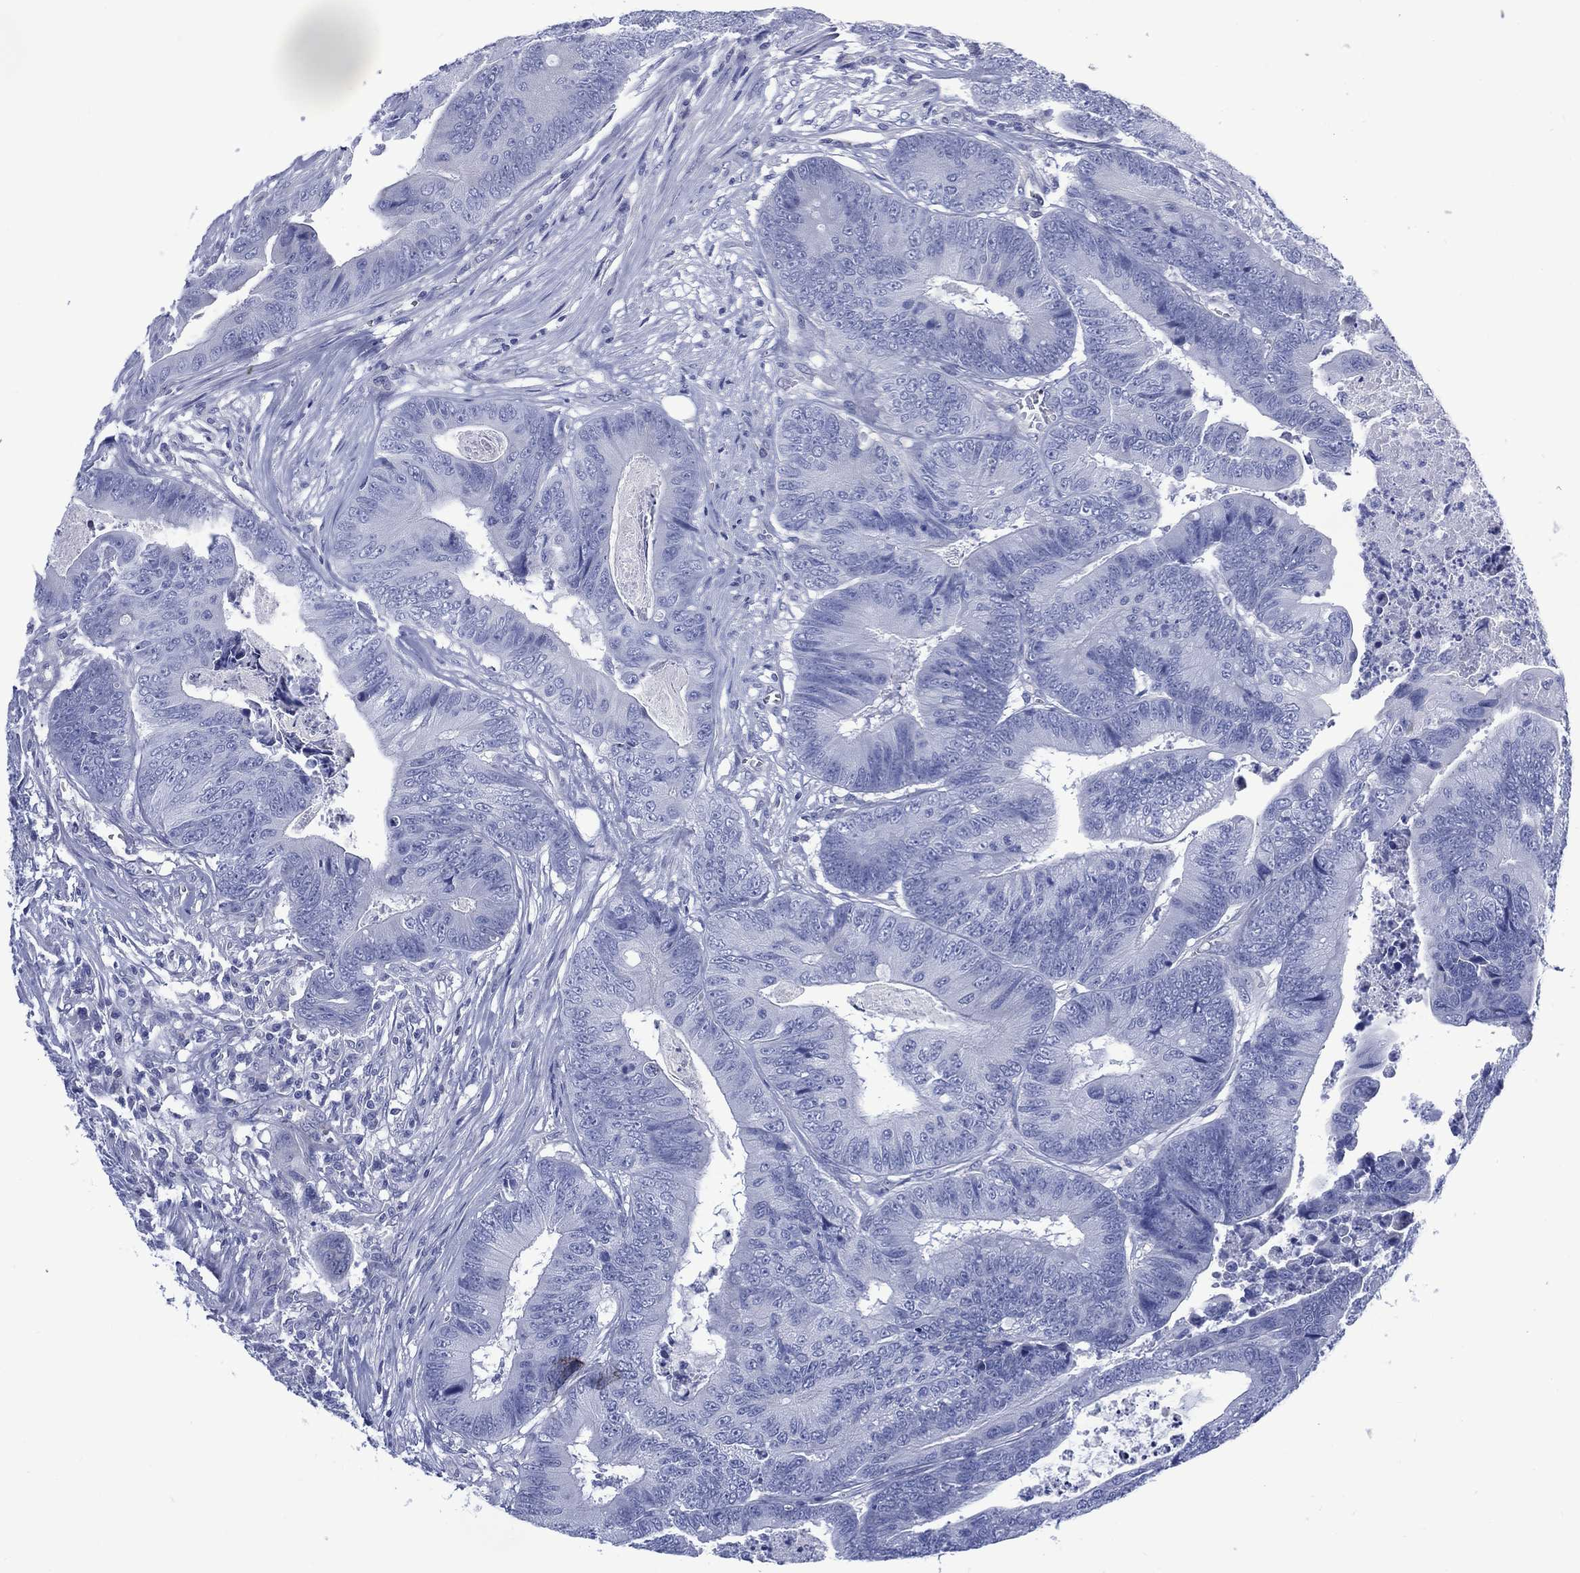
{"staining": {"intensity": "negative", "quantity": "none", "location": "none"}, "tissue": "colorectal cancer", "cell_type": "Tumor cells", "image_type": "cancer", "snomed": [{"axis": "morphology", "description": "Adenocarcinoma, NOS"}, {"axis": "topography", "description": "Colon"}], "caption": "This is an immunohistochemistry photomicrograph of human adenocarcinoma (colorectal). There is no expression in tumor cells.", "gene": "DDI1", "patient": {"sex": "male", "age": 84}}